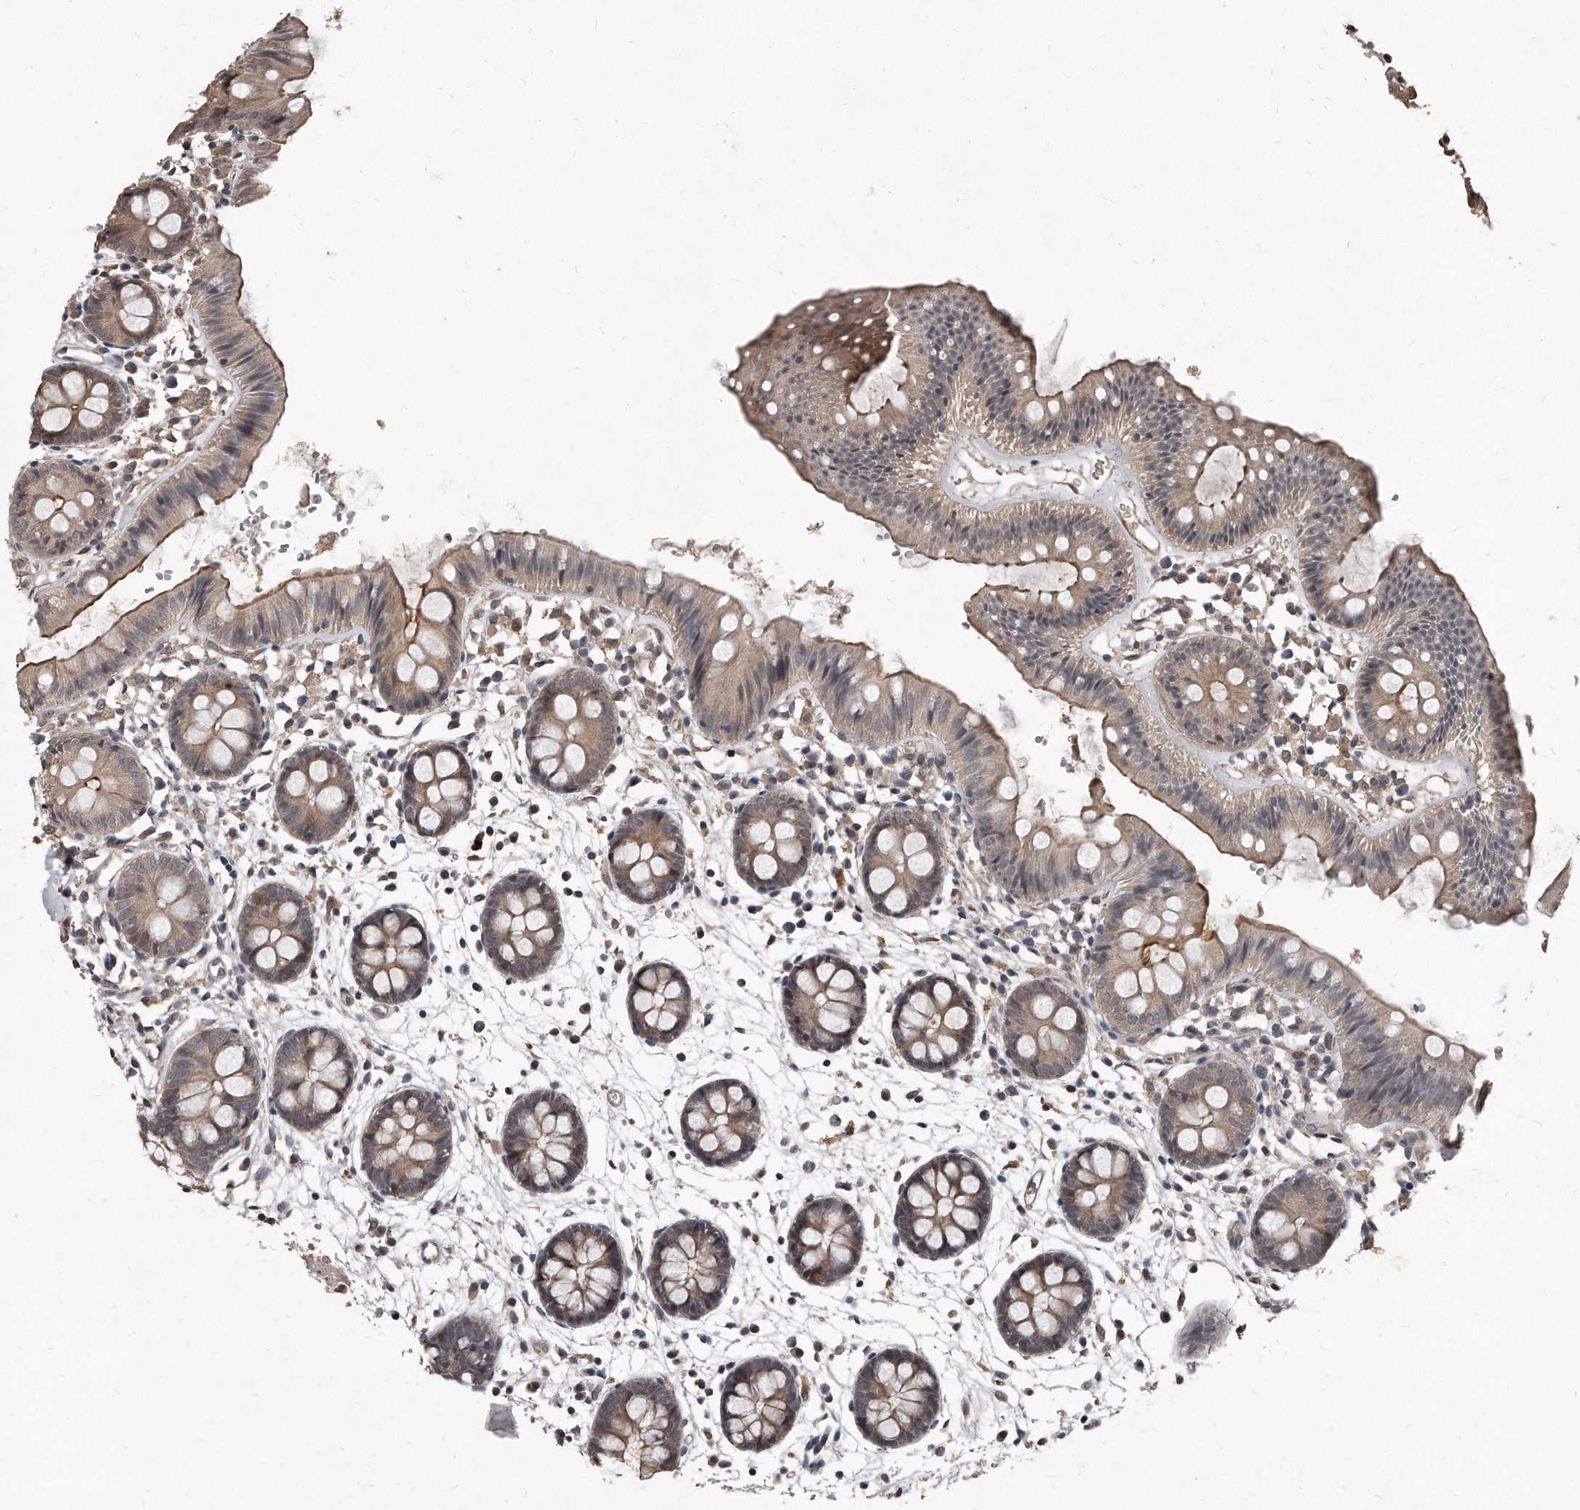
{"staining": {"intensity": "moderate", "quantity": "<25%", "location": "cytoplasmic/membranous"}, "tissue": "colon", "cell_type": "Endothelial cells", "image_type": "normal", "snomed": [{"axis": "morphology", "description": "Normal tissue, NOS"}, {"axis": "topography", "description": "Colon"}], "caption": "Approximately <25% of endothelial cells in benign human colon demonstrate moderate cytoplasmic/membranous protein staining as visualized by brown immunohistochemical staining.", "gene": "GRB10", "patient": {"sex": "male", "age": 56}}